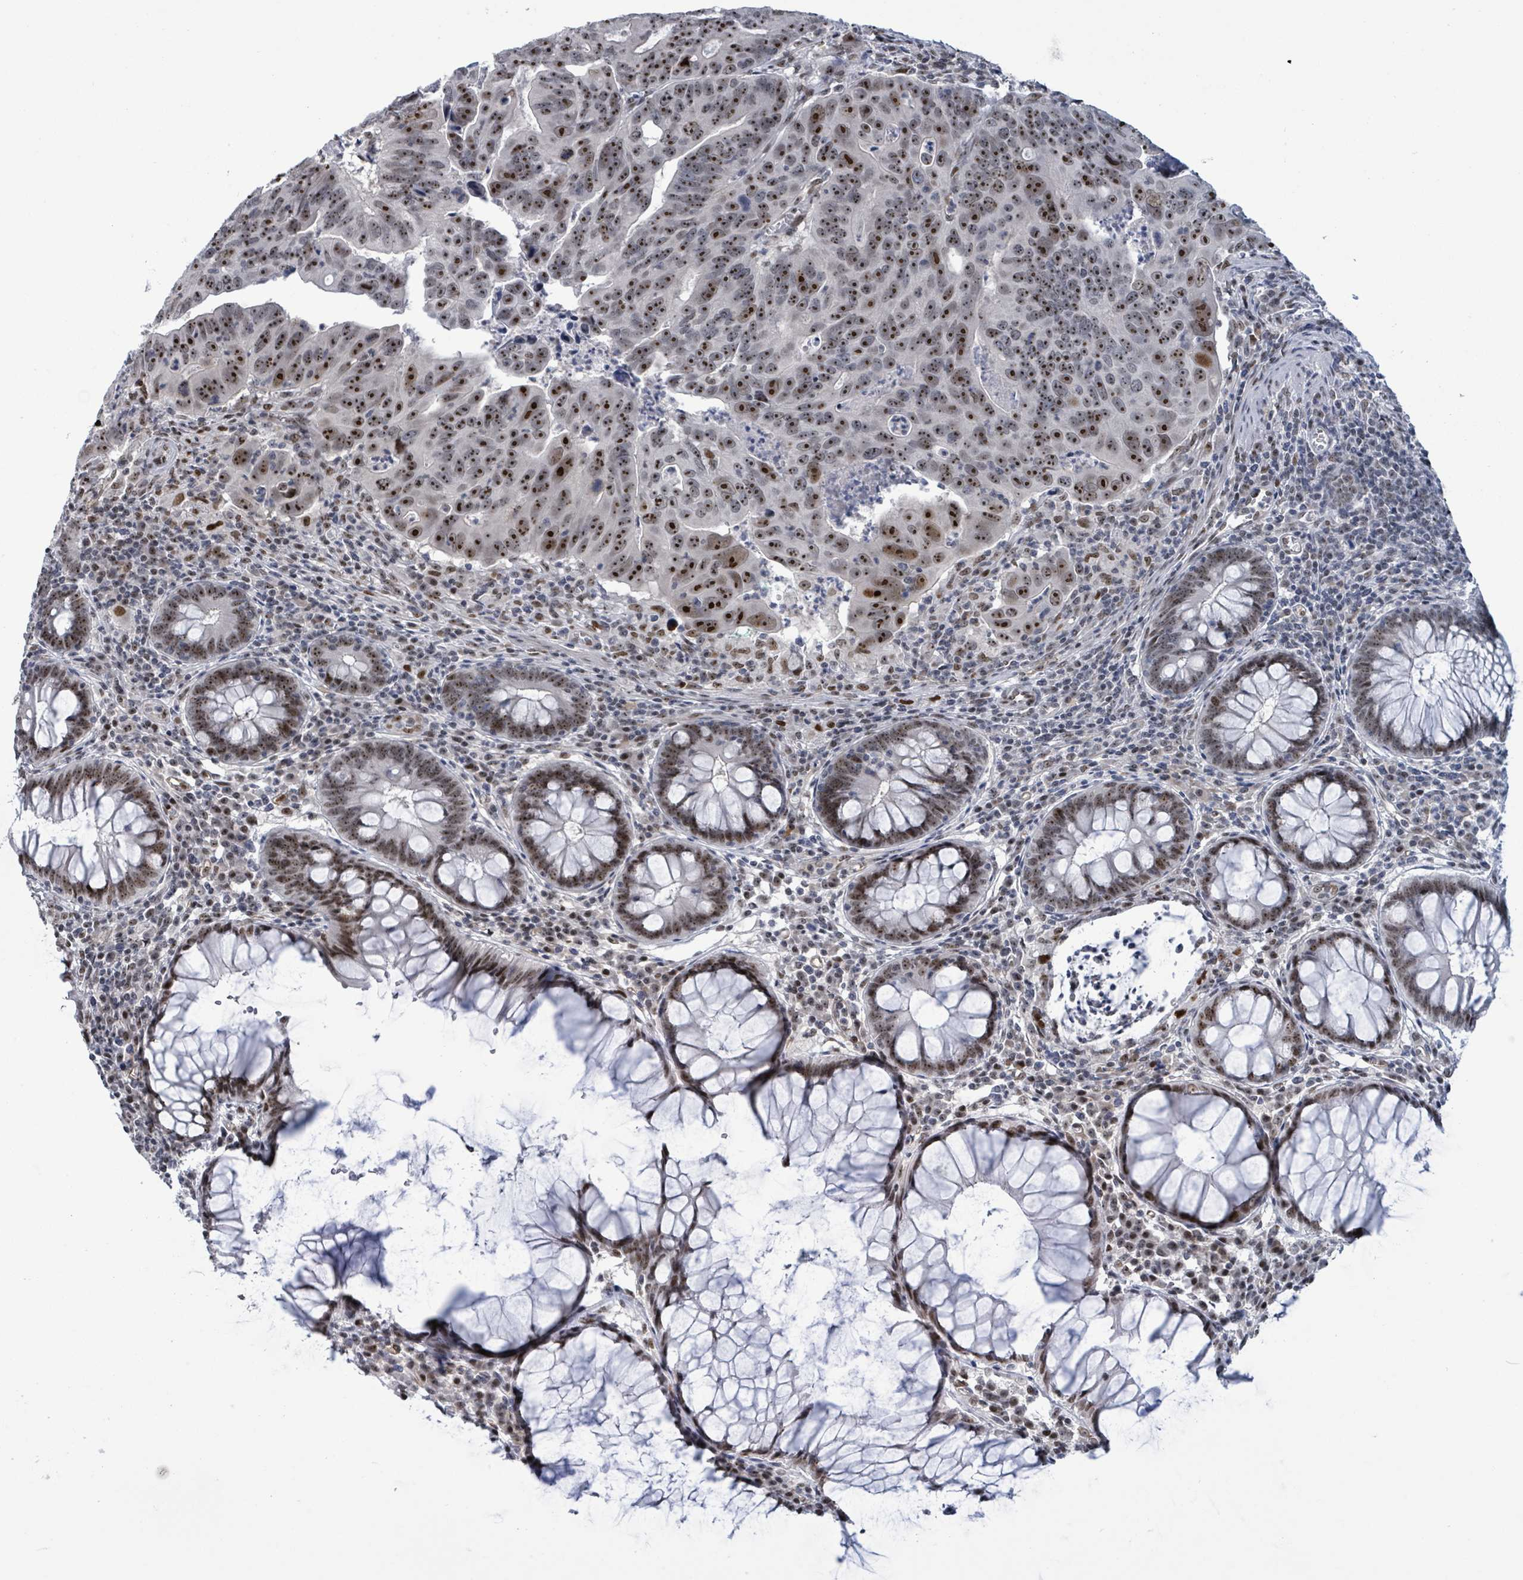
{"staining": {"intensity": "strong", "quantity": ">75%", "location": "nuclear"}, "tissue": "colorectal cancer", "cell_type": "Tumor cells", "image_type": "cancer", "snomed": [{"axis": "morphology", "description": "Adenocarcinoma, NOS"}, {"axis": "topography", "description": "Rectum"}], "caption": "Colorectal adenocarcinoma stained with a protein marker displays strong staining in tumor cells.", "gene": "RRN3", "patient": {"sex": "male", "age": 69}}